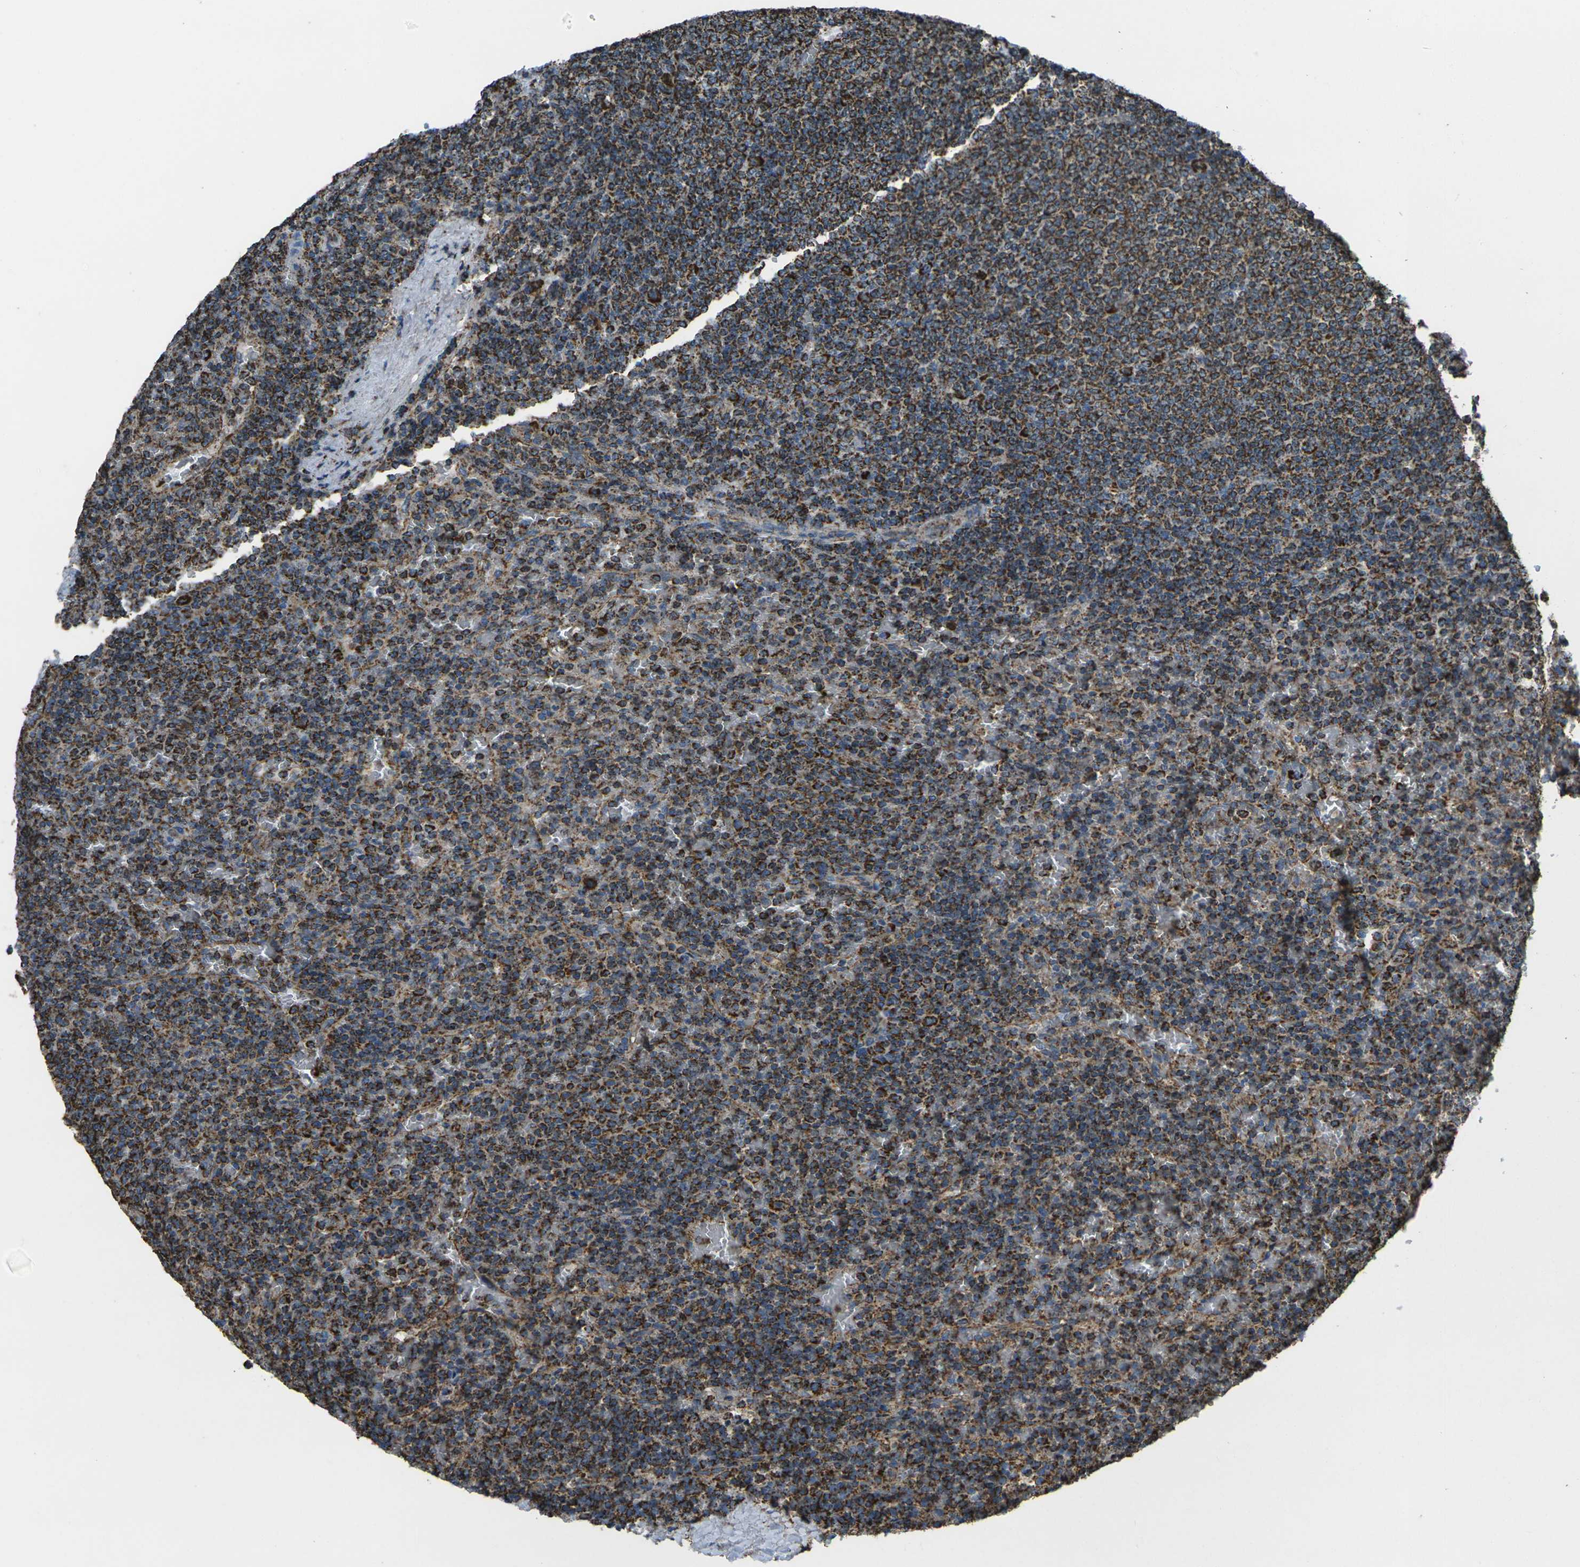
{"staining": {"intensity": "strong", "quantity": "25%-75%", "location": "cytoplasmic/membranous"}, "tissue": "lymphoma", "cell_type": "Tumor cells", "image_type": "cancer", "snomed": [{"axis": "morphology", "description": "Malignant lymphoma, non-Hodgkin's type, Low grade"}, {"axis": "topography", "description": "Spleen"}], "caption": "Immunohistochemistry (IHC) image of human malignant lymphoma, non-Hodgkin's type (low-grade) stained for a protein (brown), which displays high levels of strong cytoplasmic/membranous staining in about 25%-75% of tumor cells.", "gene": "KLHL5", "patient": {"sex": "female", "age": 77}}